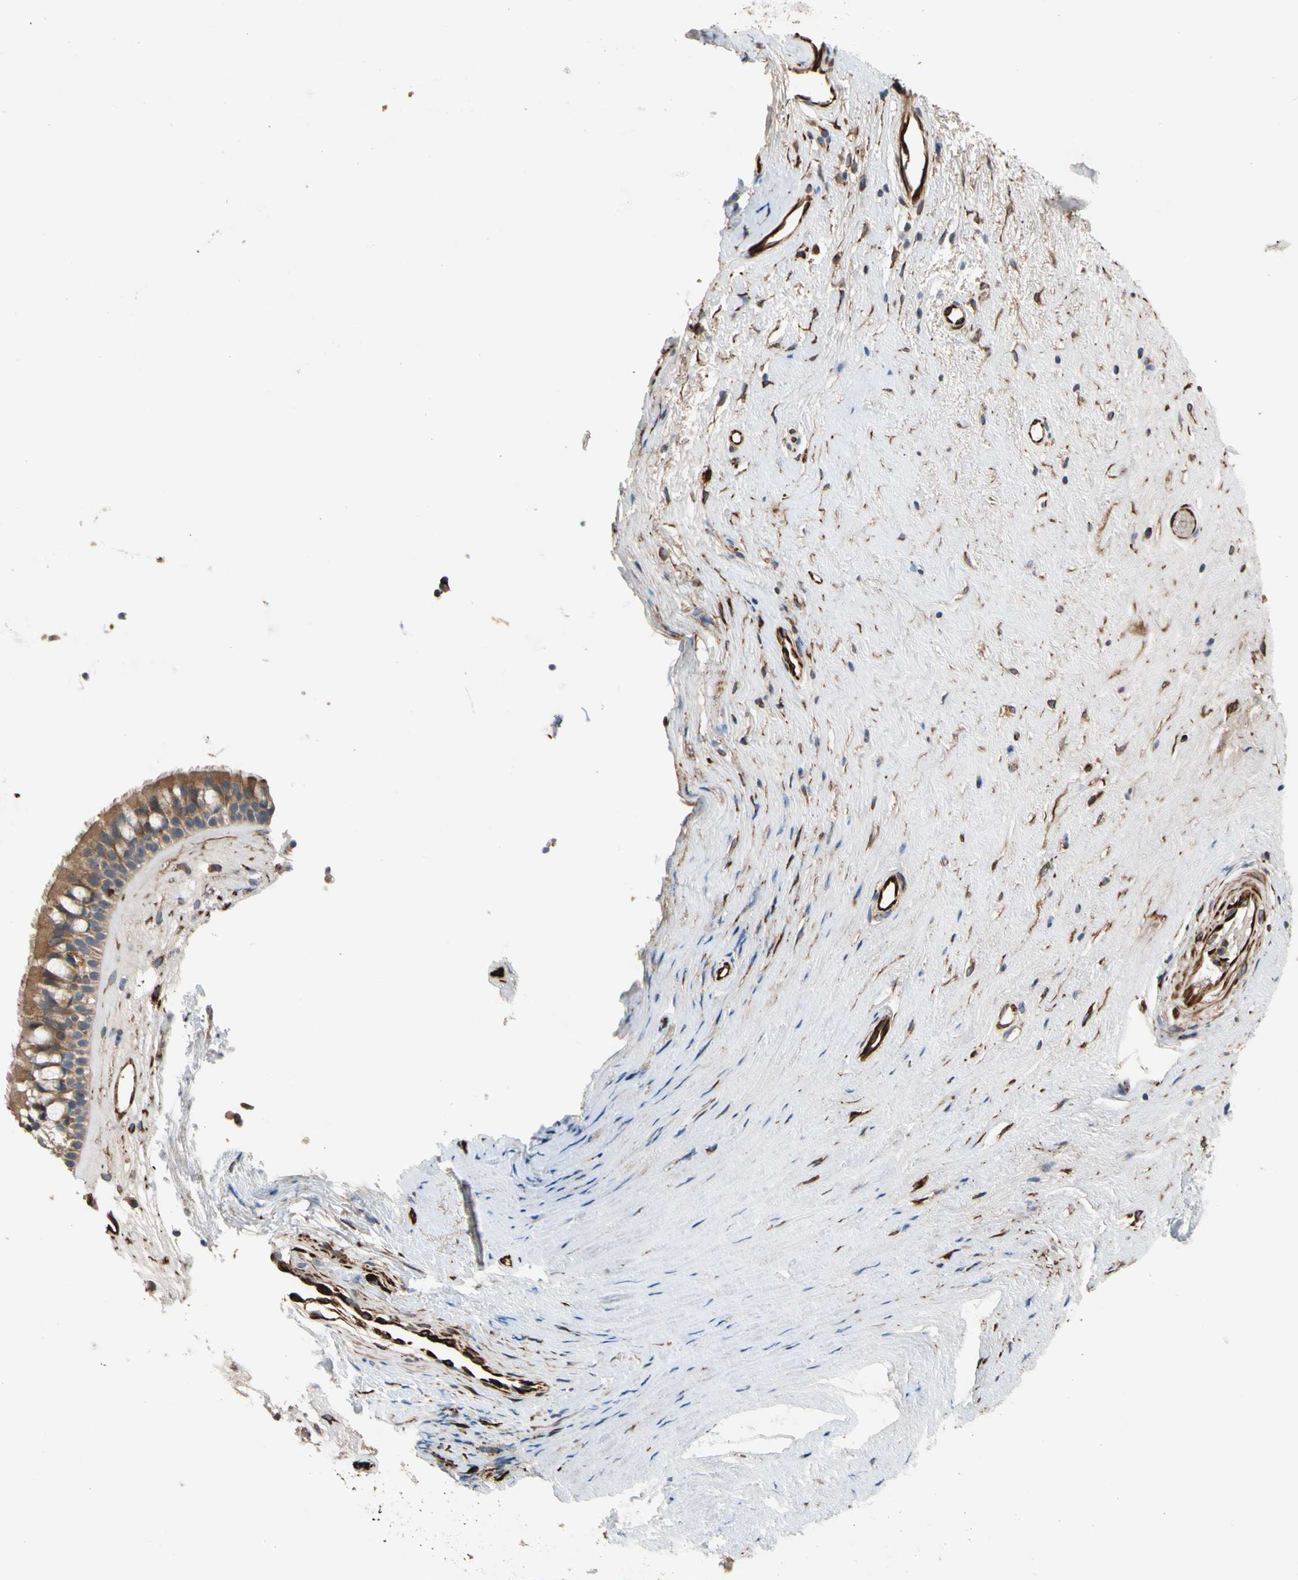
{"staining": {"intensity": "moderate", "quantity": ">75%", "location": "cytoplasmic/membranous"}, "tissue": "nasopharynx", "cell_type": "Respiratory epithelial cells", "image_type": "normal", "snomed": [{"axis": "morphology", "description": "Normal tissue, NOS"}, {"axis": "morphology", "description": "Inflammation, NOS"}, {"axis": "topography", "description": "Nasopharynx"}], "caption": "Nasopharynx stained with immunohistochemistry (IHC) demonstrates moderate cytoplasmic/membranous staining in approximately >75% of respiratory epithelial cells. The staining was performed using DAB, with brown indicating positive protein expression. Nuclei are stained blue with hematoxylin.", "gene": "FGD6", "patient": {"sex": "male", "age": 48}}